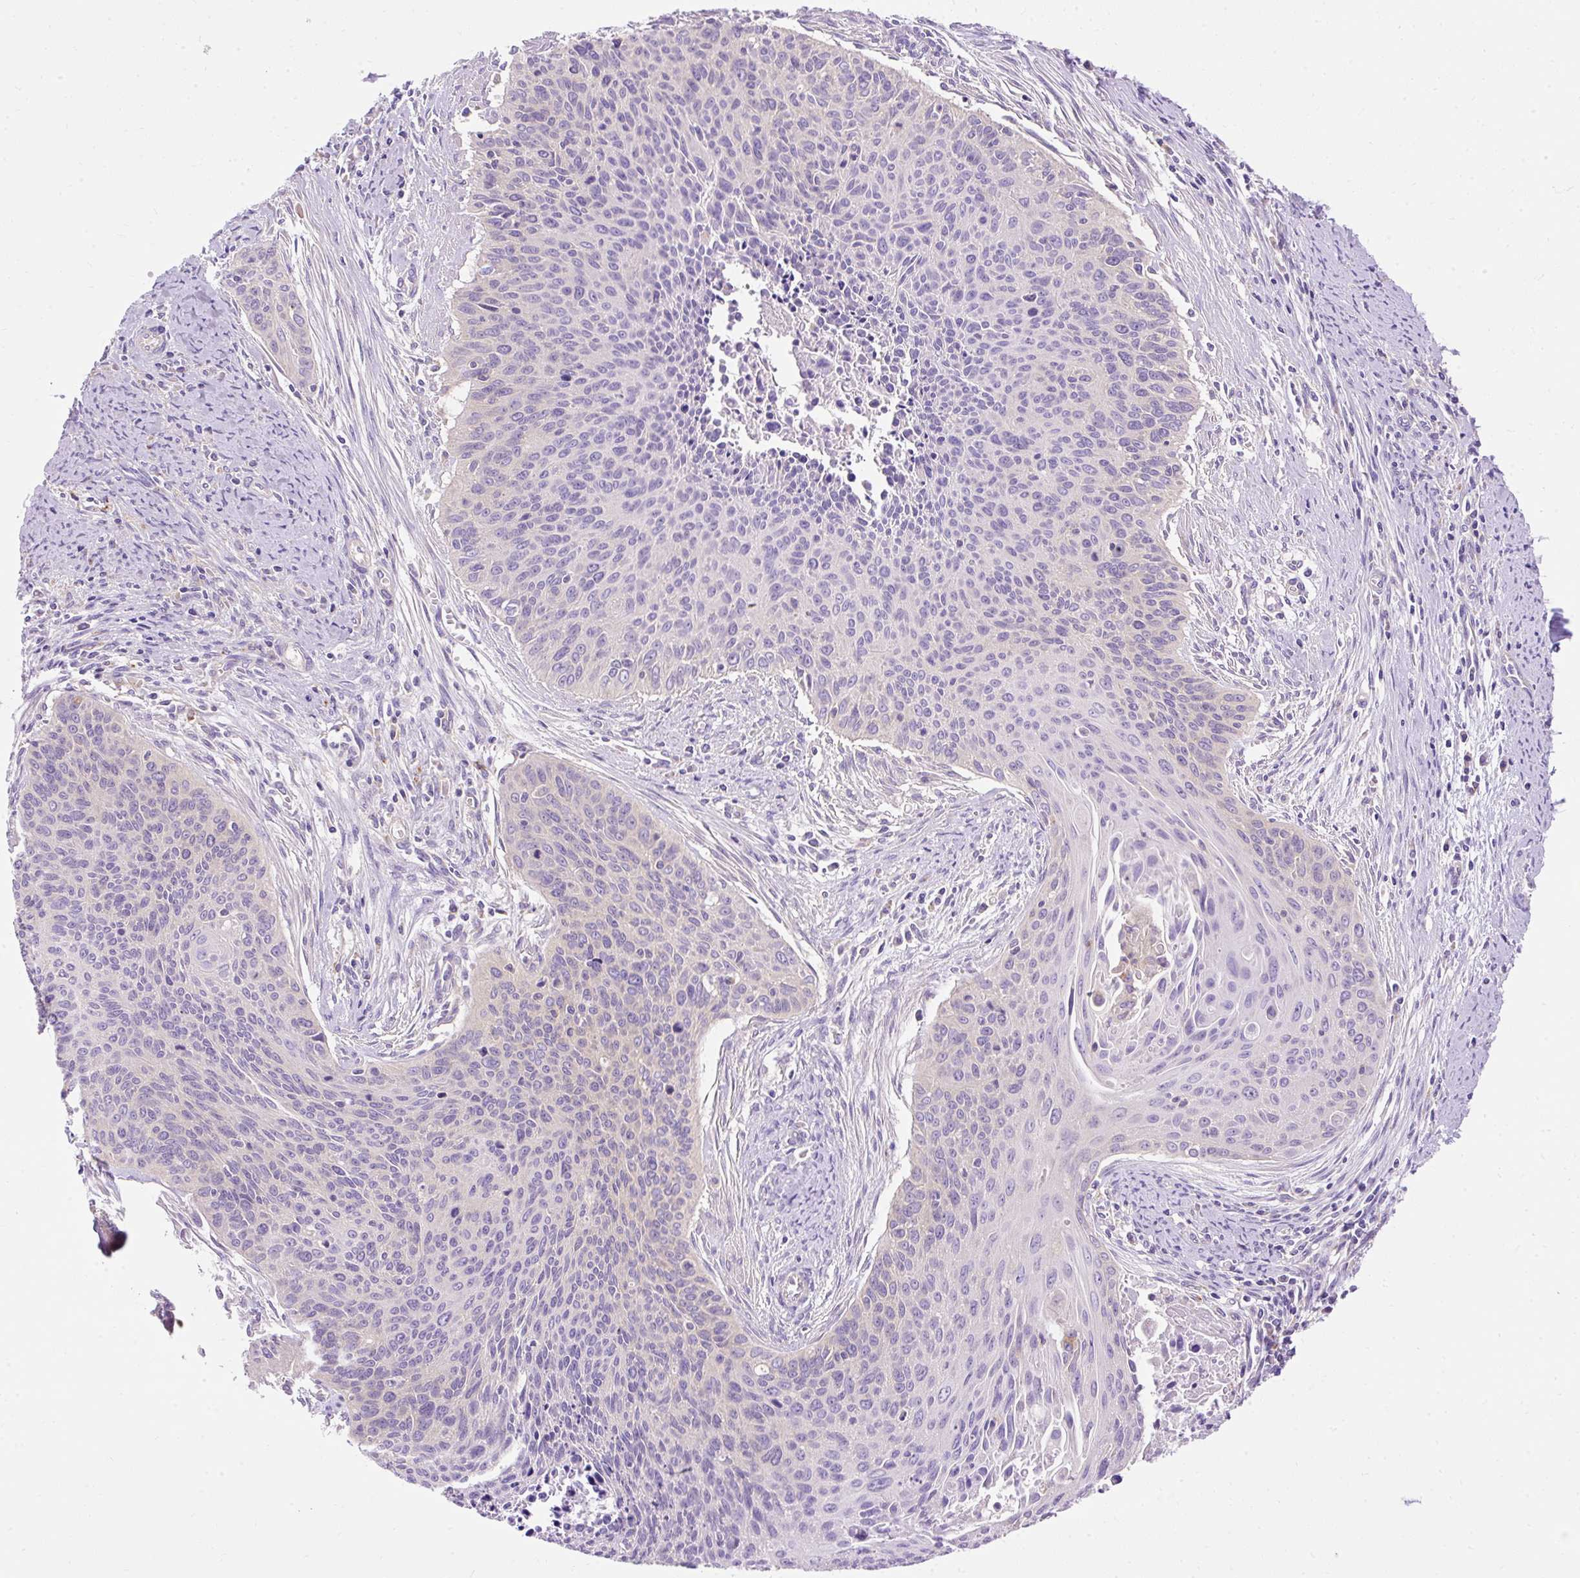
{"staining": {"intensity": "negative", "quantity": "none", "location": "none"}, "tissue": "cervical cancer", "cell_type": "Tumor cells", "image_type": "cancer", "snomed": [{"axis": "morphology", "description": "Squamous cell carcinoma, NOS"}, {"axis": "topography", "description": "Cervix"}], "caption": "Photomicrograph shows no protein positivity in tumor cells of cervical cancer tissue. (Stains: DAB (3,3'-diaminobenzidine) IHC with hematoxylin counter stain, Microscopy: brightfield microscopy at high magnification).", "gene": "OR4K15", "patient": {"sex": "female", "age": 55}}